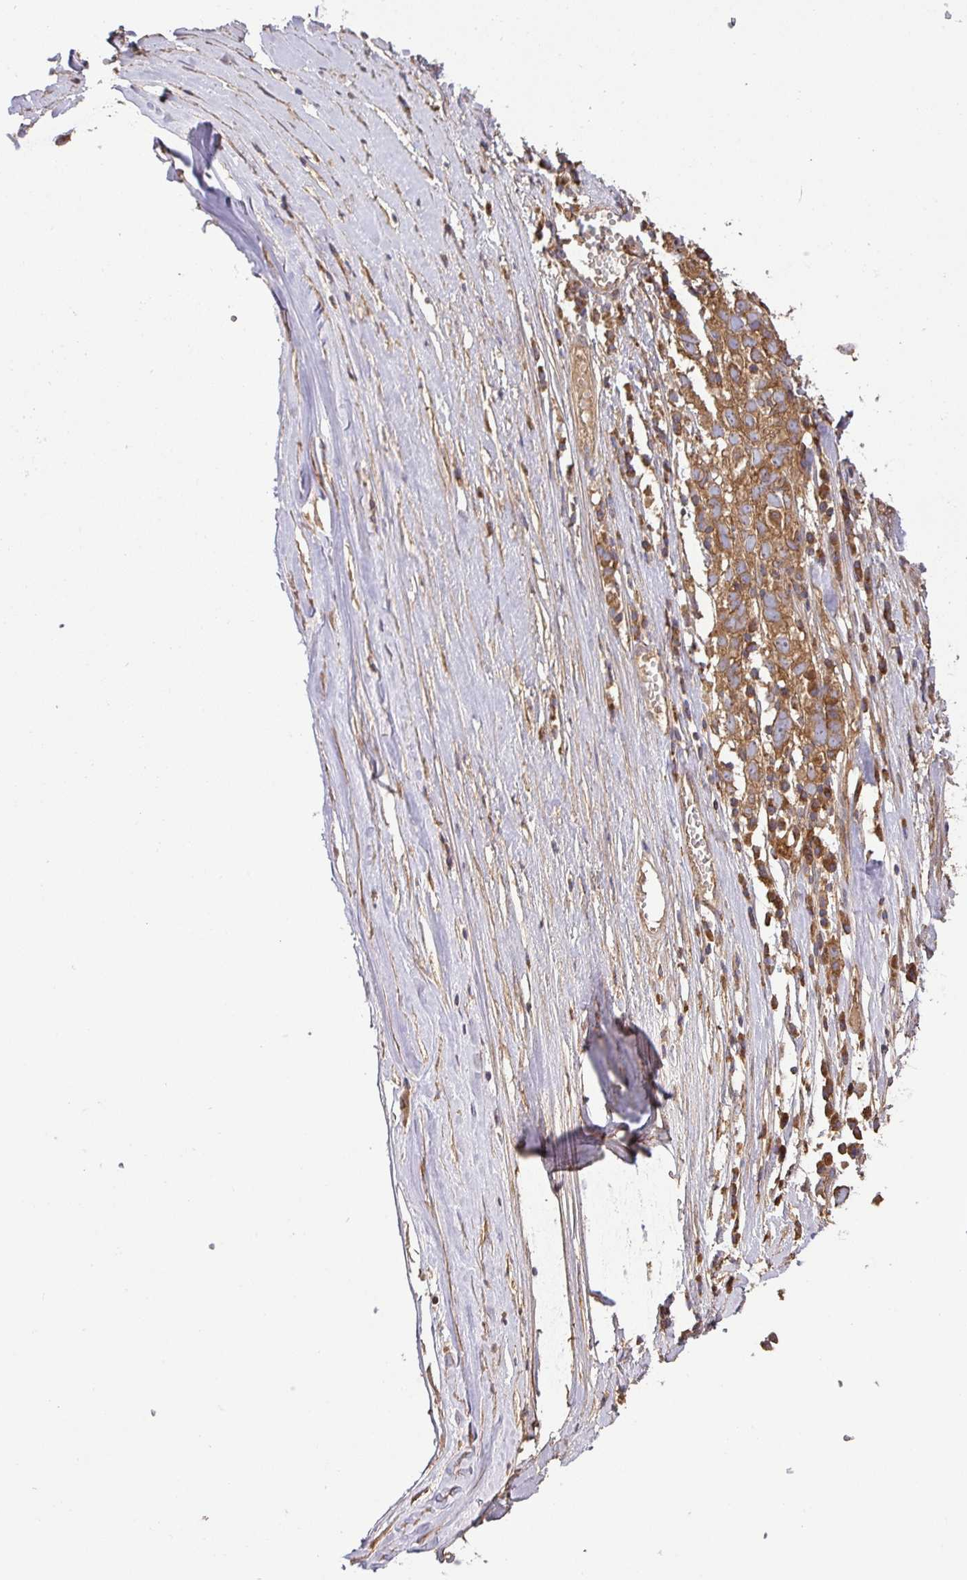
{"staining": {"intensity": "moderate", "quantity": ">75%", "location": "cytoplasmic/membranous"}, "tissue": "ovarian cancer", "cell_type": "Tumor cells", "image_type": "cancer", "snomed": [{"axis": "morphology", "description": "Carcinoma, endometroid"}, {"axis": "topography", "description": "Ovary"}], "caption": "This is an image of IHC staining of ovarian endometroid carcinoma, which shows moderate staining in the cytoplasmic/membranous of tumor cells.", "gene": "GSPT1", "patient": {"sex": "female", "age": 62}}